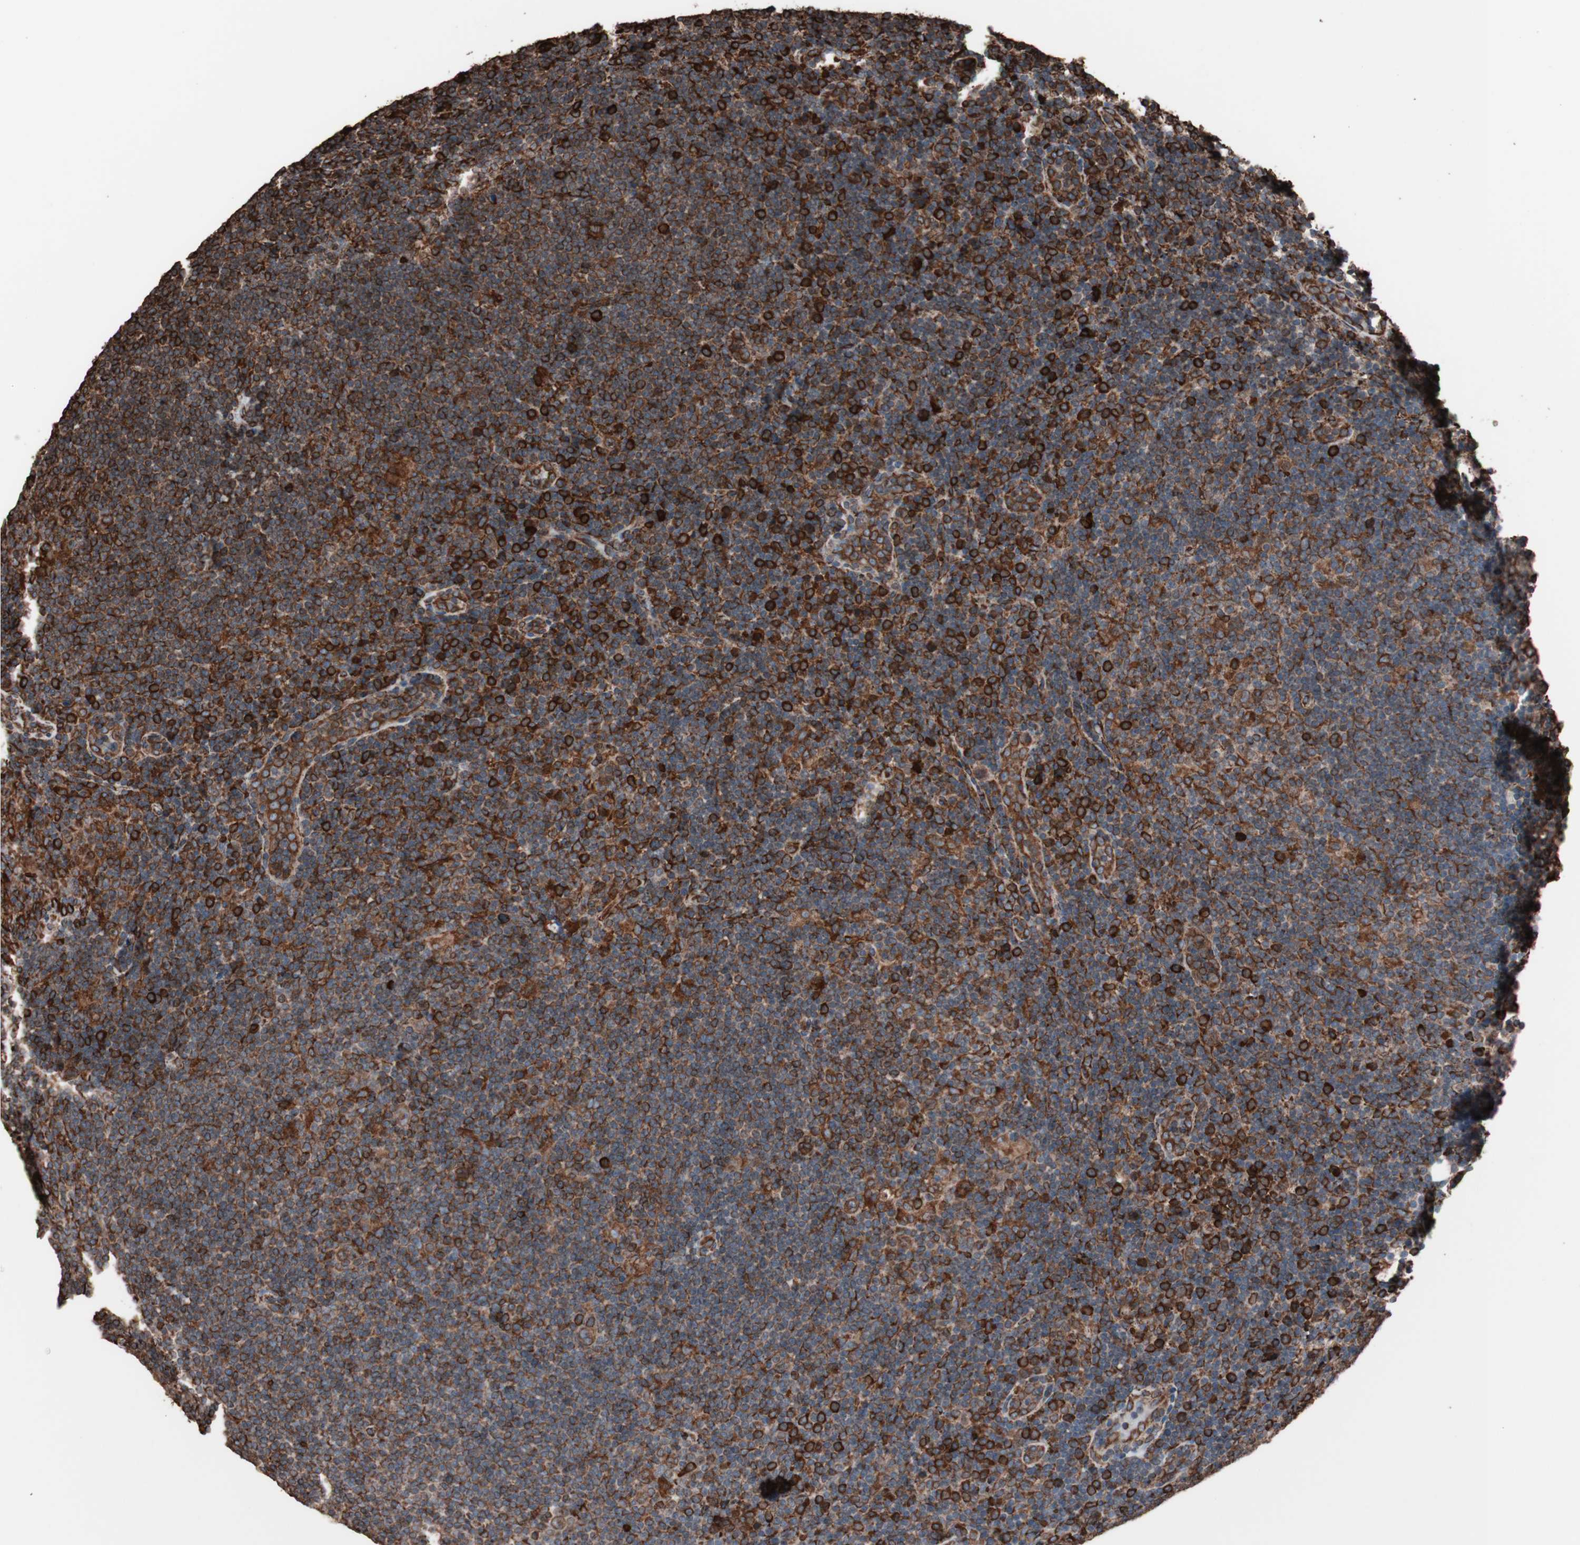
{"staining": {"intensity": "strong", "quantity": ">75%", "location": "cytoplasmic/membranous"}, "tissue": "lymphoma", "cell_type": "Tumor cells", "image_type": "cancer", "snomed": [{"axis": "morphology", "description": "Hodgkin's disease, NOS"}, {"axis": "topography", "description": "Lymph node"}], "caption": "A brown stain labels strong cytoplasmic/membranous staining of a protein in Hodgkin's disease tumor cells.", "gene": "HSP90B1", "patient": {"sex": "female", "age": 57}}